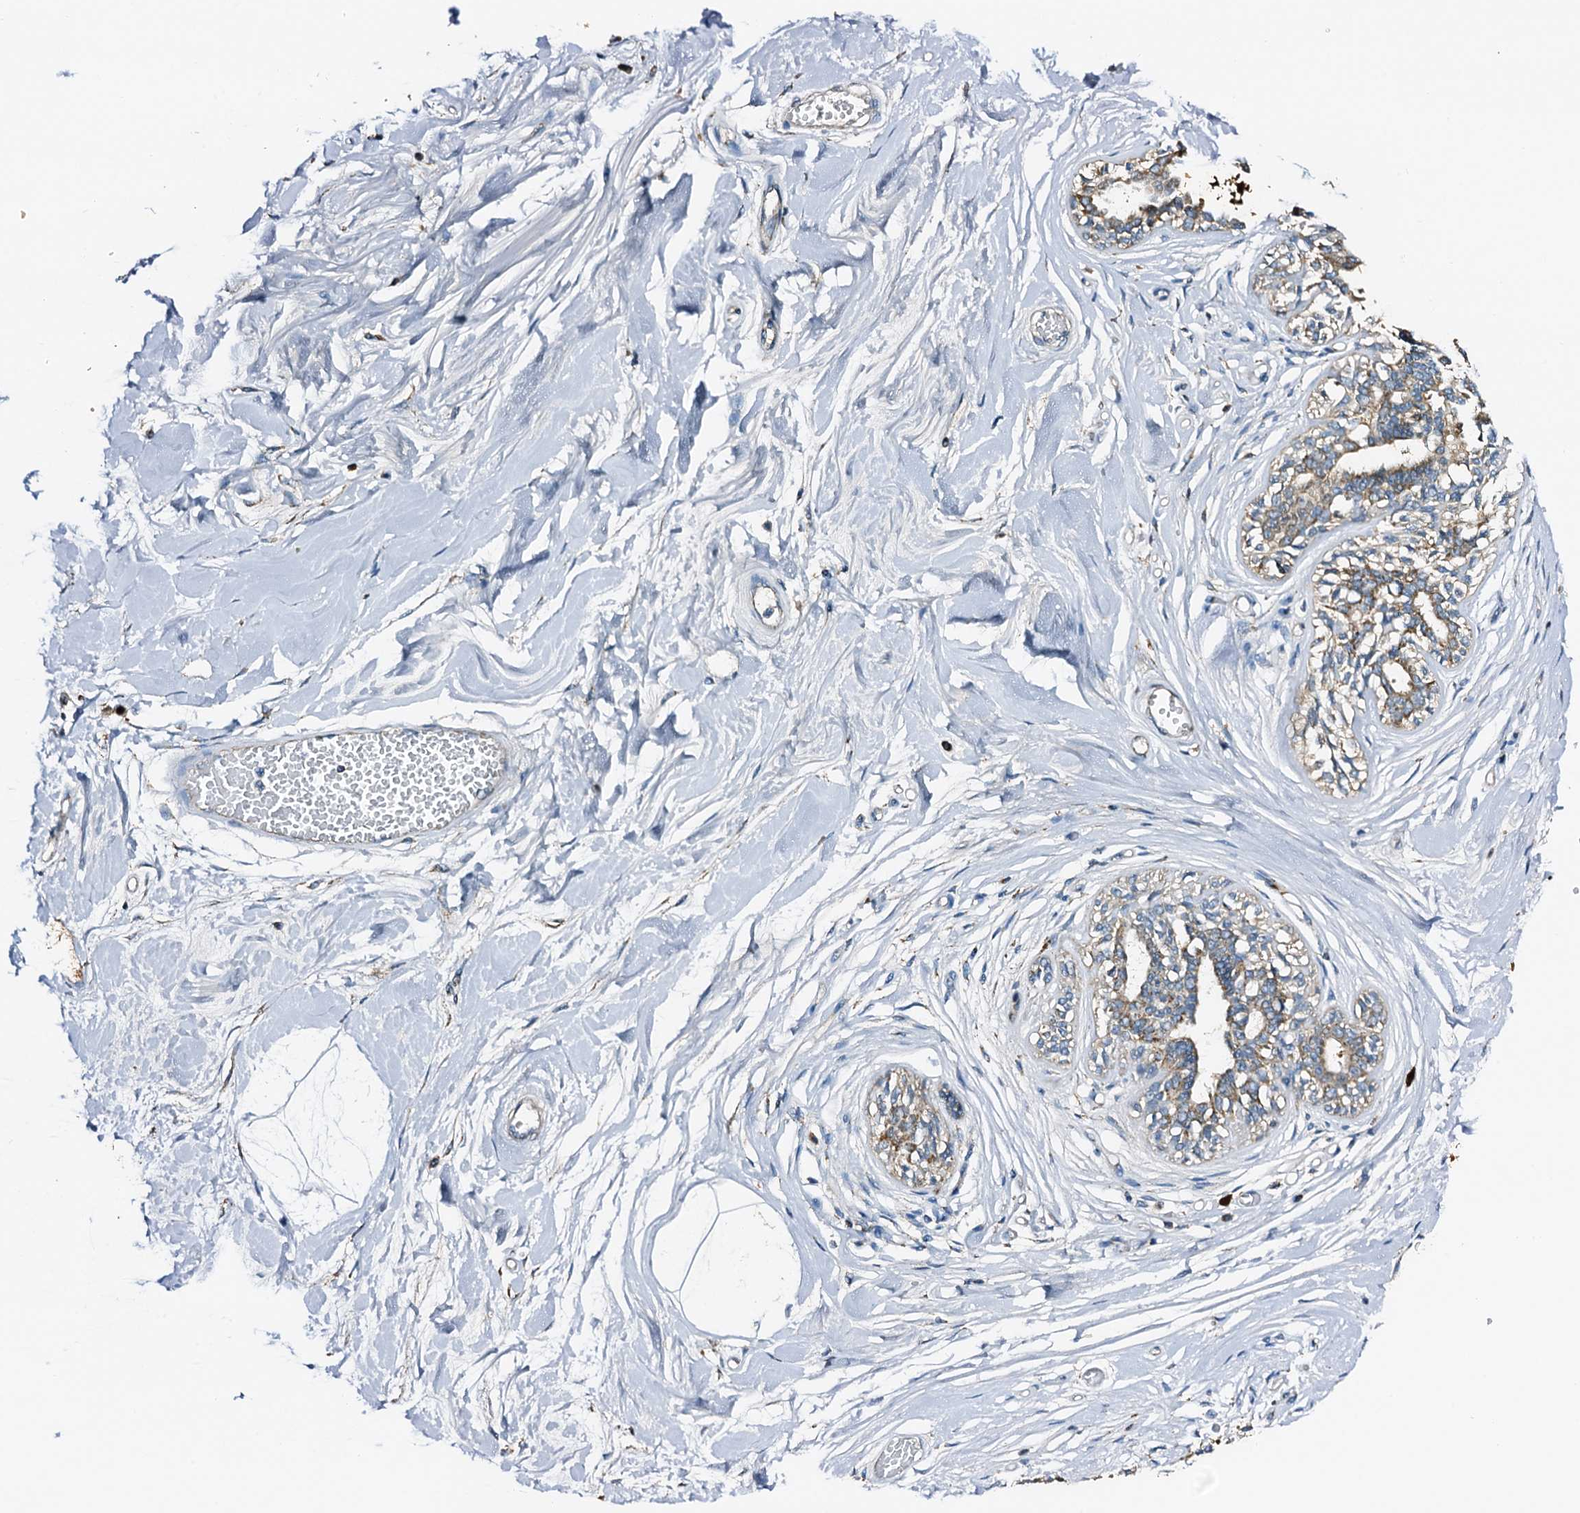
{"staining": {"intensity": "negative", "quantity": "none", "location": "none"}, "tissue": "breast", "cell_type": "Adipocytes", "image_type": "normal", "snomed": [{"axis": "morphology", "description": "Normal tissue, NOS"}, {"axis": "topography", "description": "Breast"}], "caption": "This is an immunohistochemistry (IHC) histopathology image of benign human breast. There is no positivity in adipocytes.", "gene": "POC1A", "patient": {"sex": "female", "age": 45}}